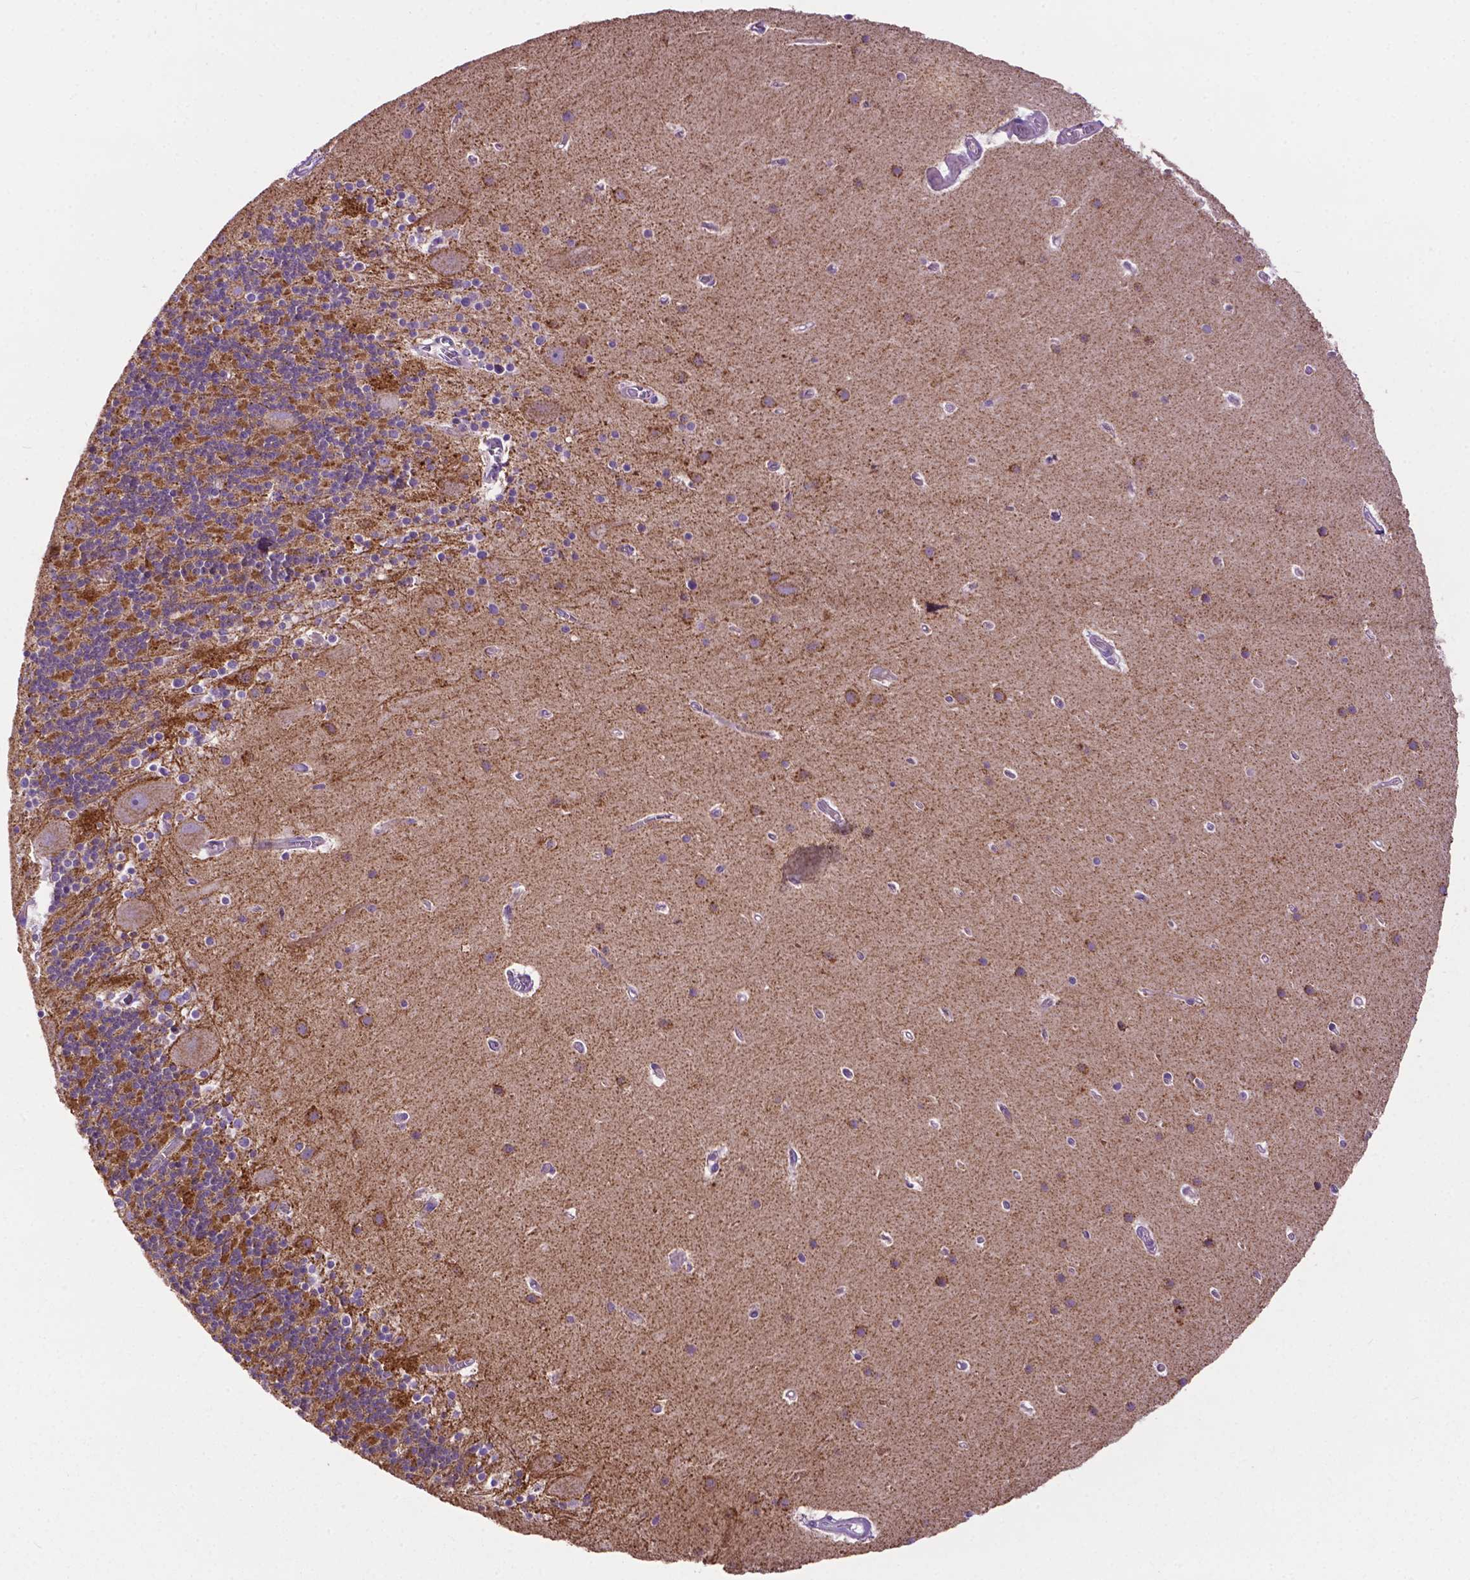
{"staining": {"intensity": "strong", "quantity": "25%-75%", "location": "cytoplasmic/membranous"}, "tissue": "cerebellum", "cell_type": "Cells in granular layer", "image_type": "normal", "snomed": [{"axis": "morphology", "description": "Normal tissue, NOS"}, {"axis": "topography", "description": "Cerebellum"}], "caption": "Protein analysis of normal cerebellum displays strong cytoplasmic/membranous positivity in about 25%-75% of cells in granular layer.", "gene": "PHYHIP", "patient": {"sex": "male", "age": 70}}